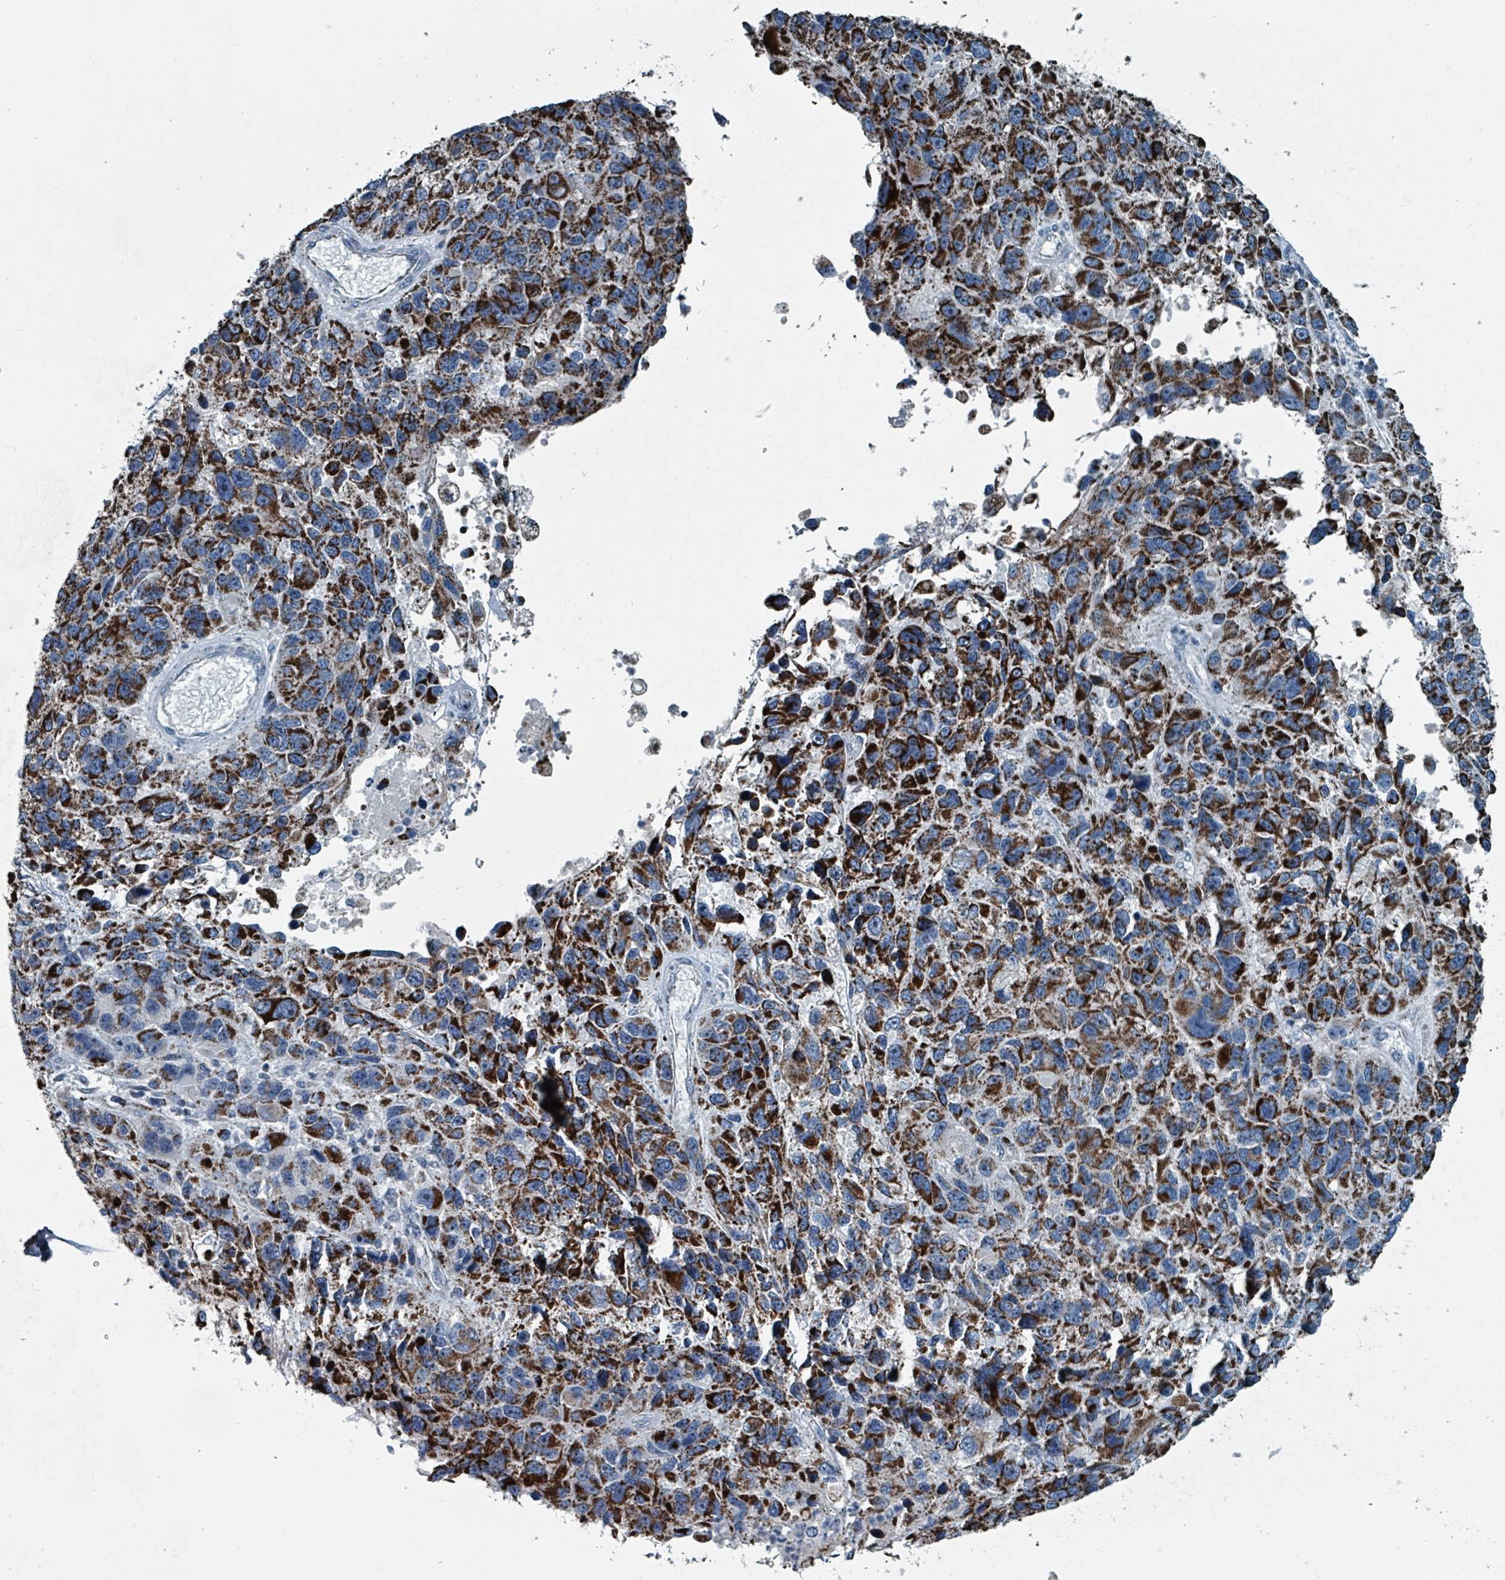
{"staining": {"intensity": "strong", "quantity": ">75%", "location": "cytoplasmic/membranous"}, "tissue": "melanoma", "cell_type": "Tumor cells", "image_type": "cancer", "snomed": [{"axis": "morphology", "description": "Malignant melanoma, NOS"}, {"axis": "topography", "description": "Skin"}], "caption": "A high amount of strong cytoplasmic/membranous staining is appreciated in approximately >75% of tumor cells in malignant melanoma tissue.", "gene": "ABHD18", "patient": {"sex": "male", "age": 53}}